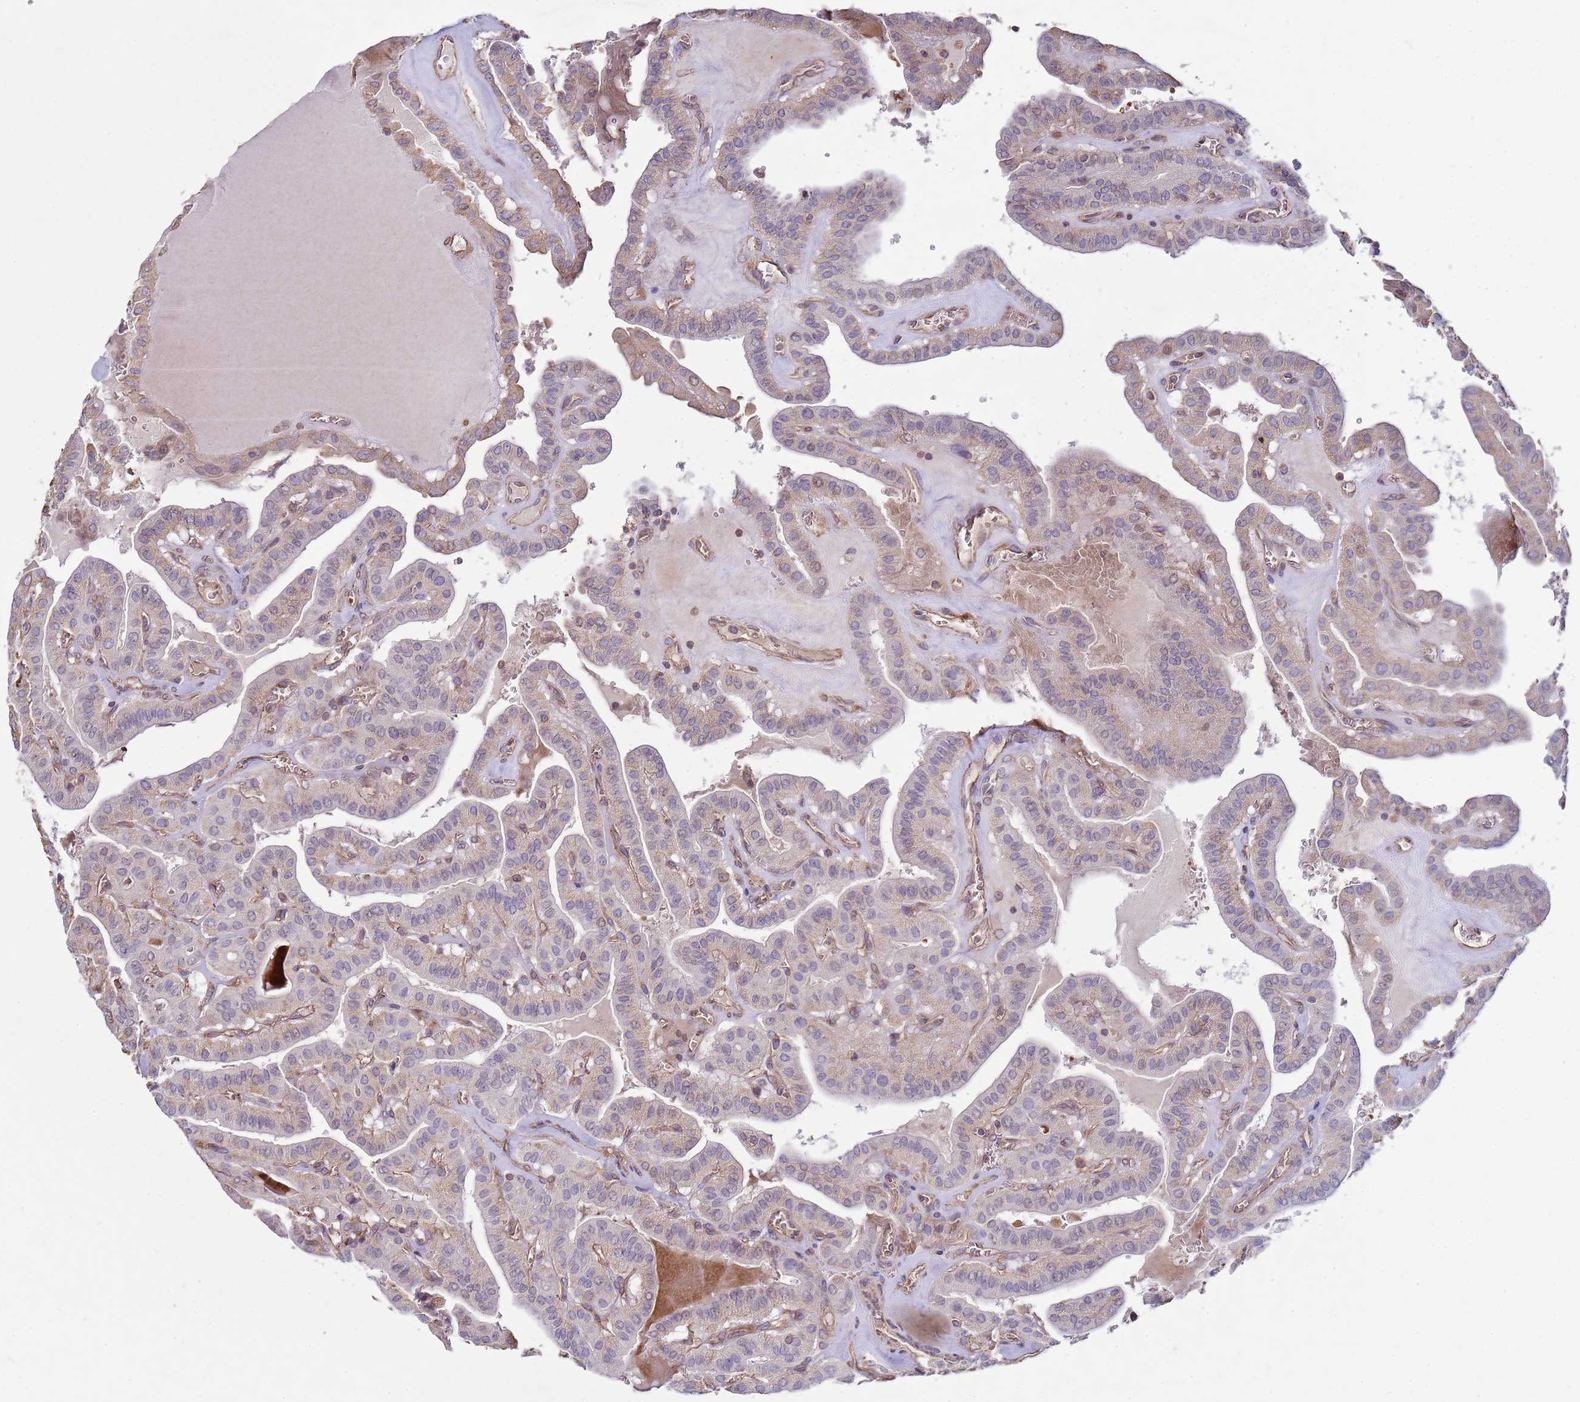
{"staining": {"intensity": "weak", "quantity": "25%-75%", "location": "cytoplasmic/membranous"}, "tissue": "thyroid cancer", "cell_type": "Tumor cells", "image_type": "cancer", "snomed": [{"axis": "morphology", "description": "Papillary adenocarcinoma, NOS"}, {"axis": "topography", "description": "Thyroid gland"}], "caption": "Tumor cells display low levels of weak cytoplasmic/membranous expression in about 25%-75% of cells in human papillary adenocarcinoma (thyroid).", "gene": "SGIP1", "patient": {"sex": "male", "age": 52}}